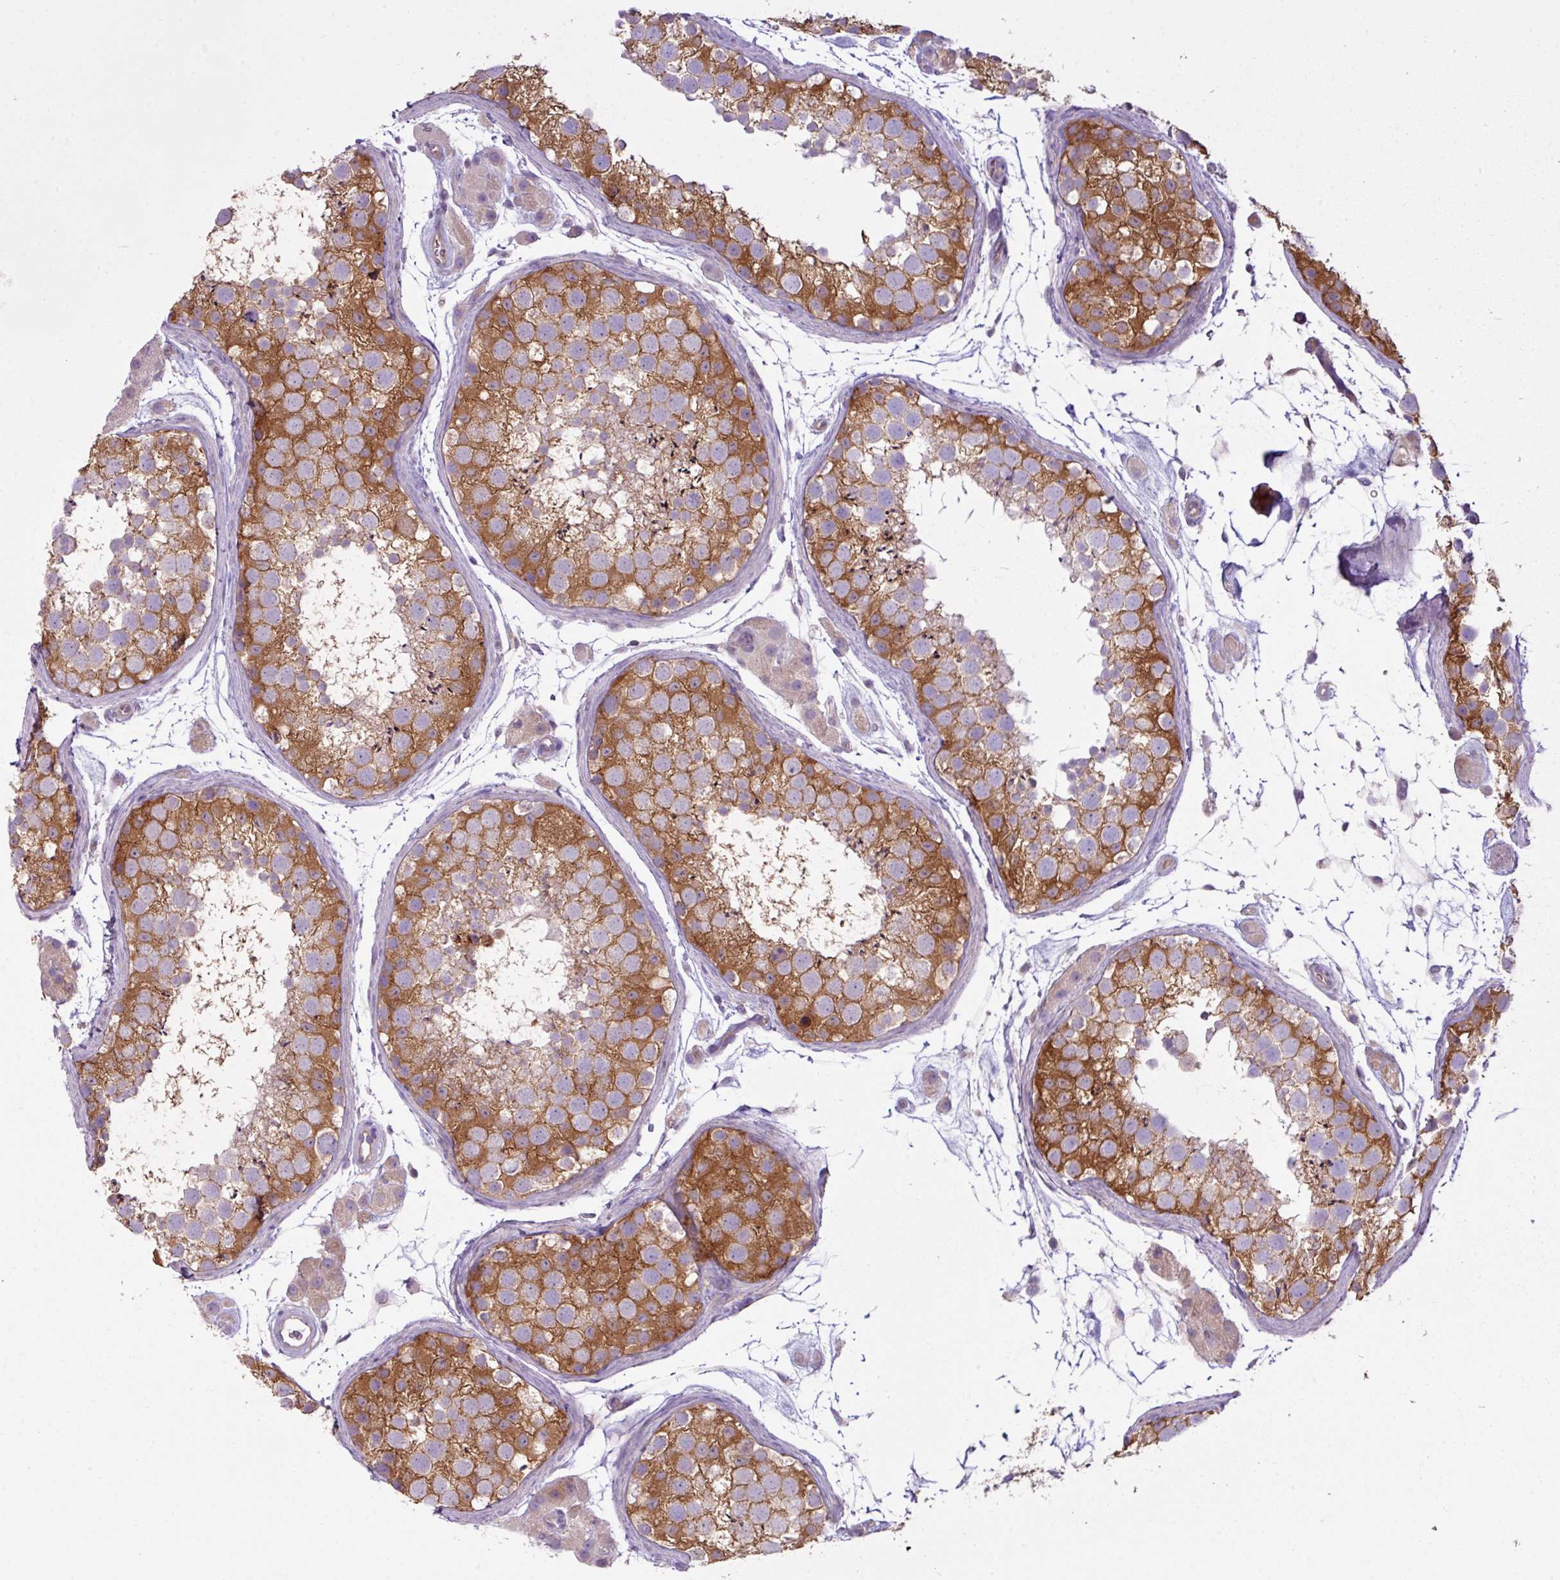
{"staining": {"intensity": "strong", "quantity": "25%-75%", "location": "cytoplasmic/membranous"}, "tissue": "testis", "cell_type": "Cells in seminiferous ducts", "image_type": "normal", "snomed": [{"axis": "morphology", "description": "Normal tissue, NOS"}, {"axis": "topography", "description": "Testis"}], "caption": "There is high levels of strong cytoplasmic/membranous expression in cells in seminiferous ducts of normal testis, as demonstrated by immunohistochemical staining (brown color).", "gene": "CAMK2A", "patient": {"sex": "male", "age": 41}}